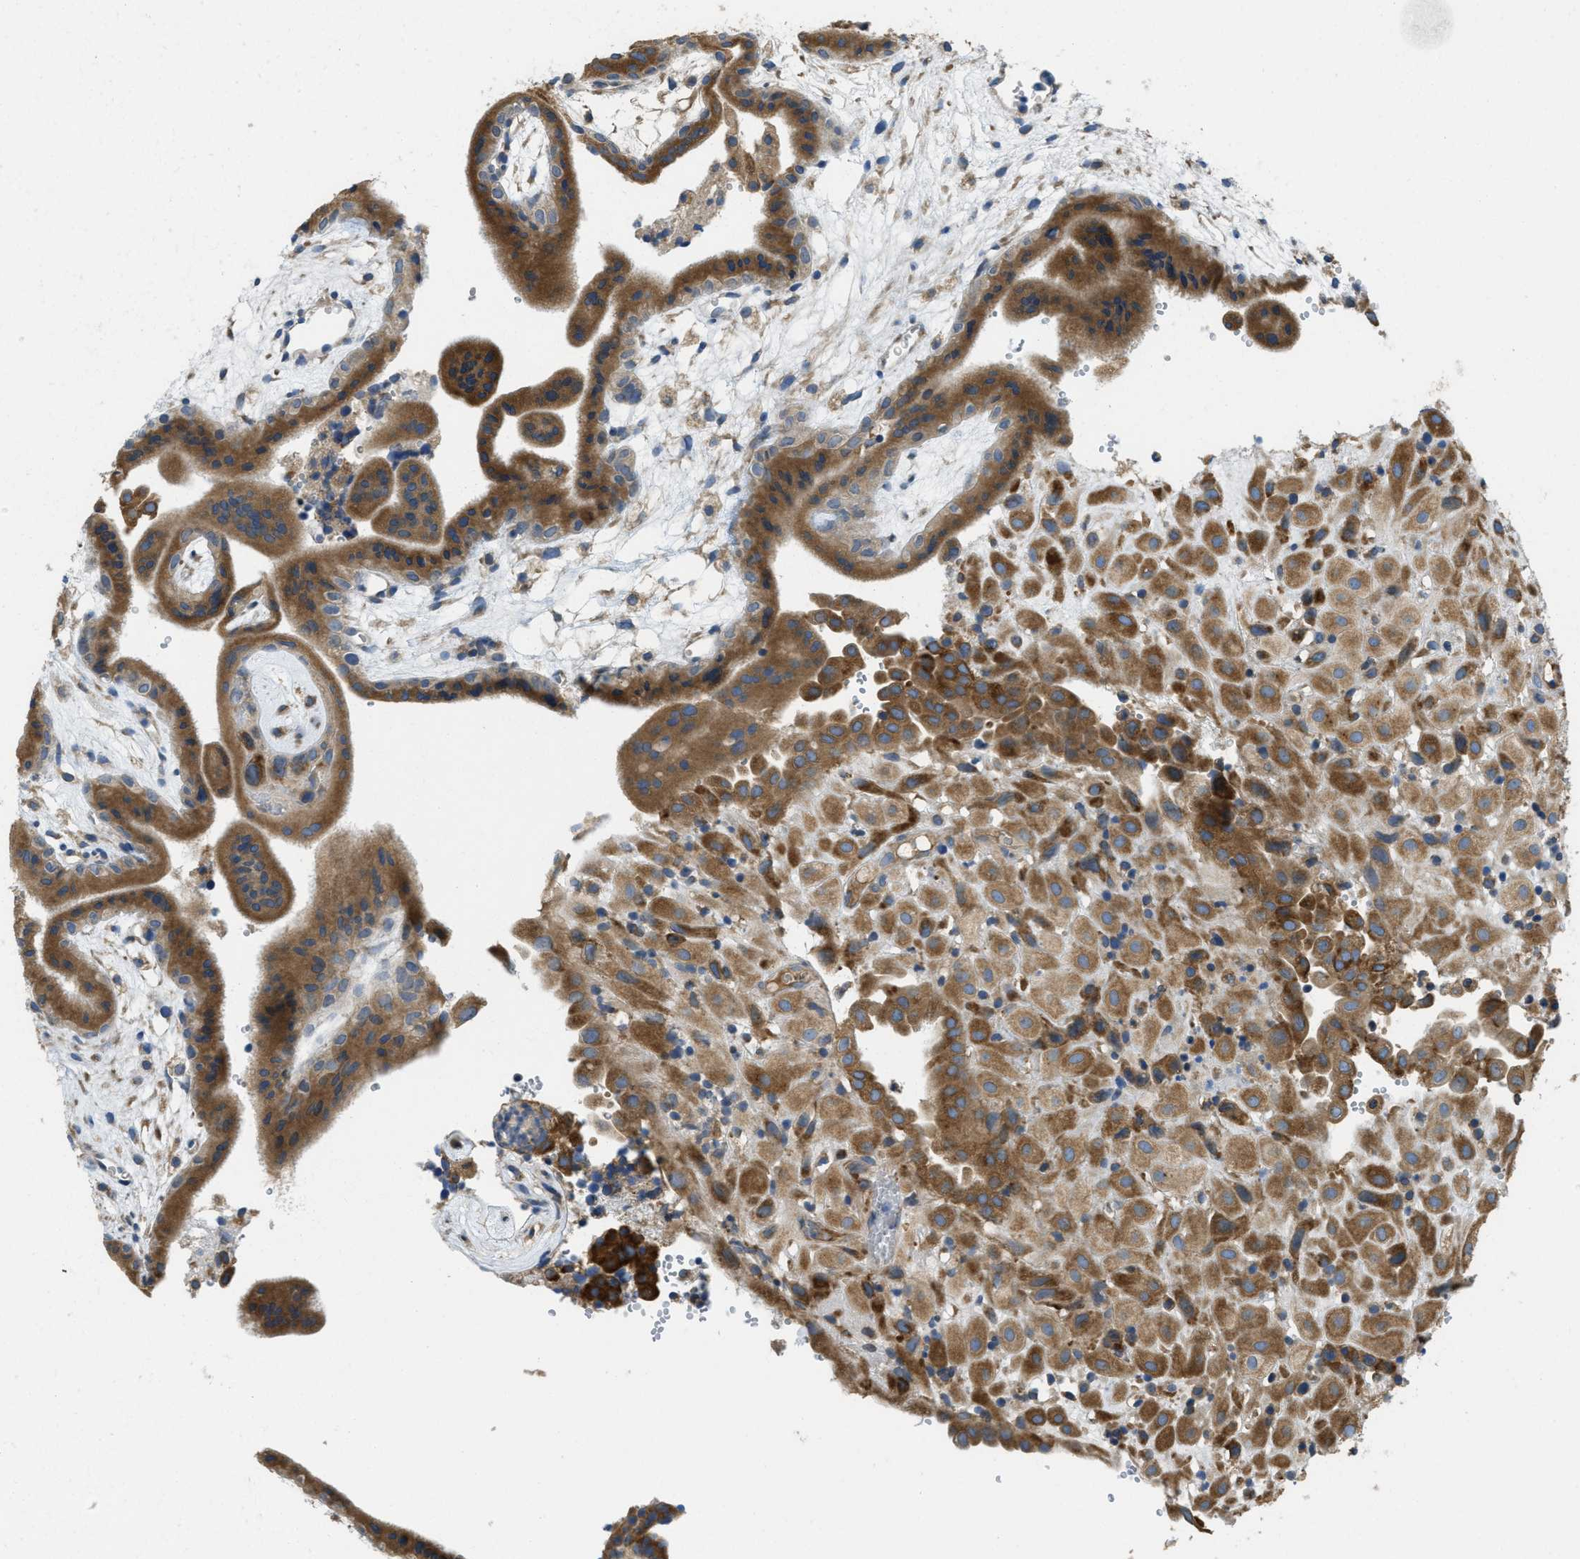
{"staining": {"intensity": "moderate", "quantity": ">75%", "location": "cytoplasmic/membranous"}, "tissue": "placenta", "cell_type": "Decidual cells", "image_type": "normal", "snomed": [{"axis": "morphology", "description": "Normal tissue, NOS"}, {"axis": "topography", "description": "Placenta"}], "caption": "High-magnification brightfield microscopy of unremarkable placenta stained with DAB (brown) and counterstained with hematoxylin (blue). decidual cells exhibit moderate cytoplasmic/membranous positivity is appreciated in about>75% of cells. The staining was performed using DAB to visualize the protein expression in brown, while the nuclei were stained in blue with hematoxylin (Magnification: 20x).", "gene": "SSR1", "patient": {"sex": "female", "age": 18}}